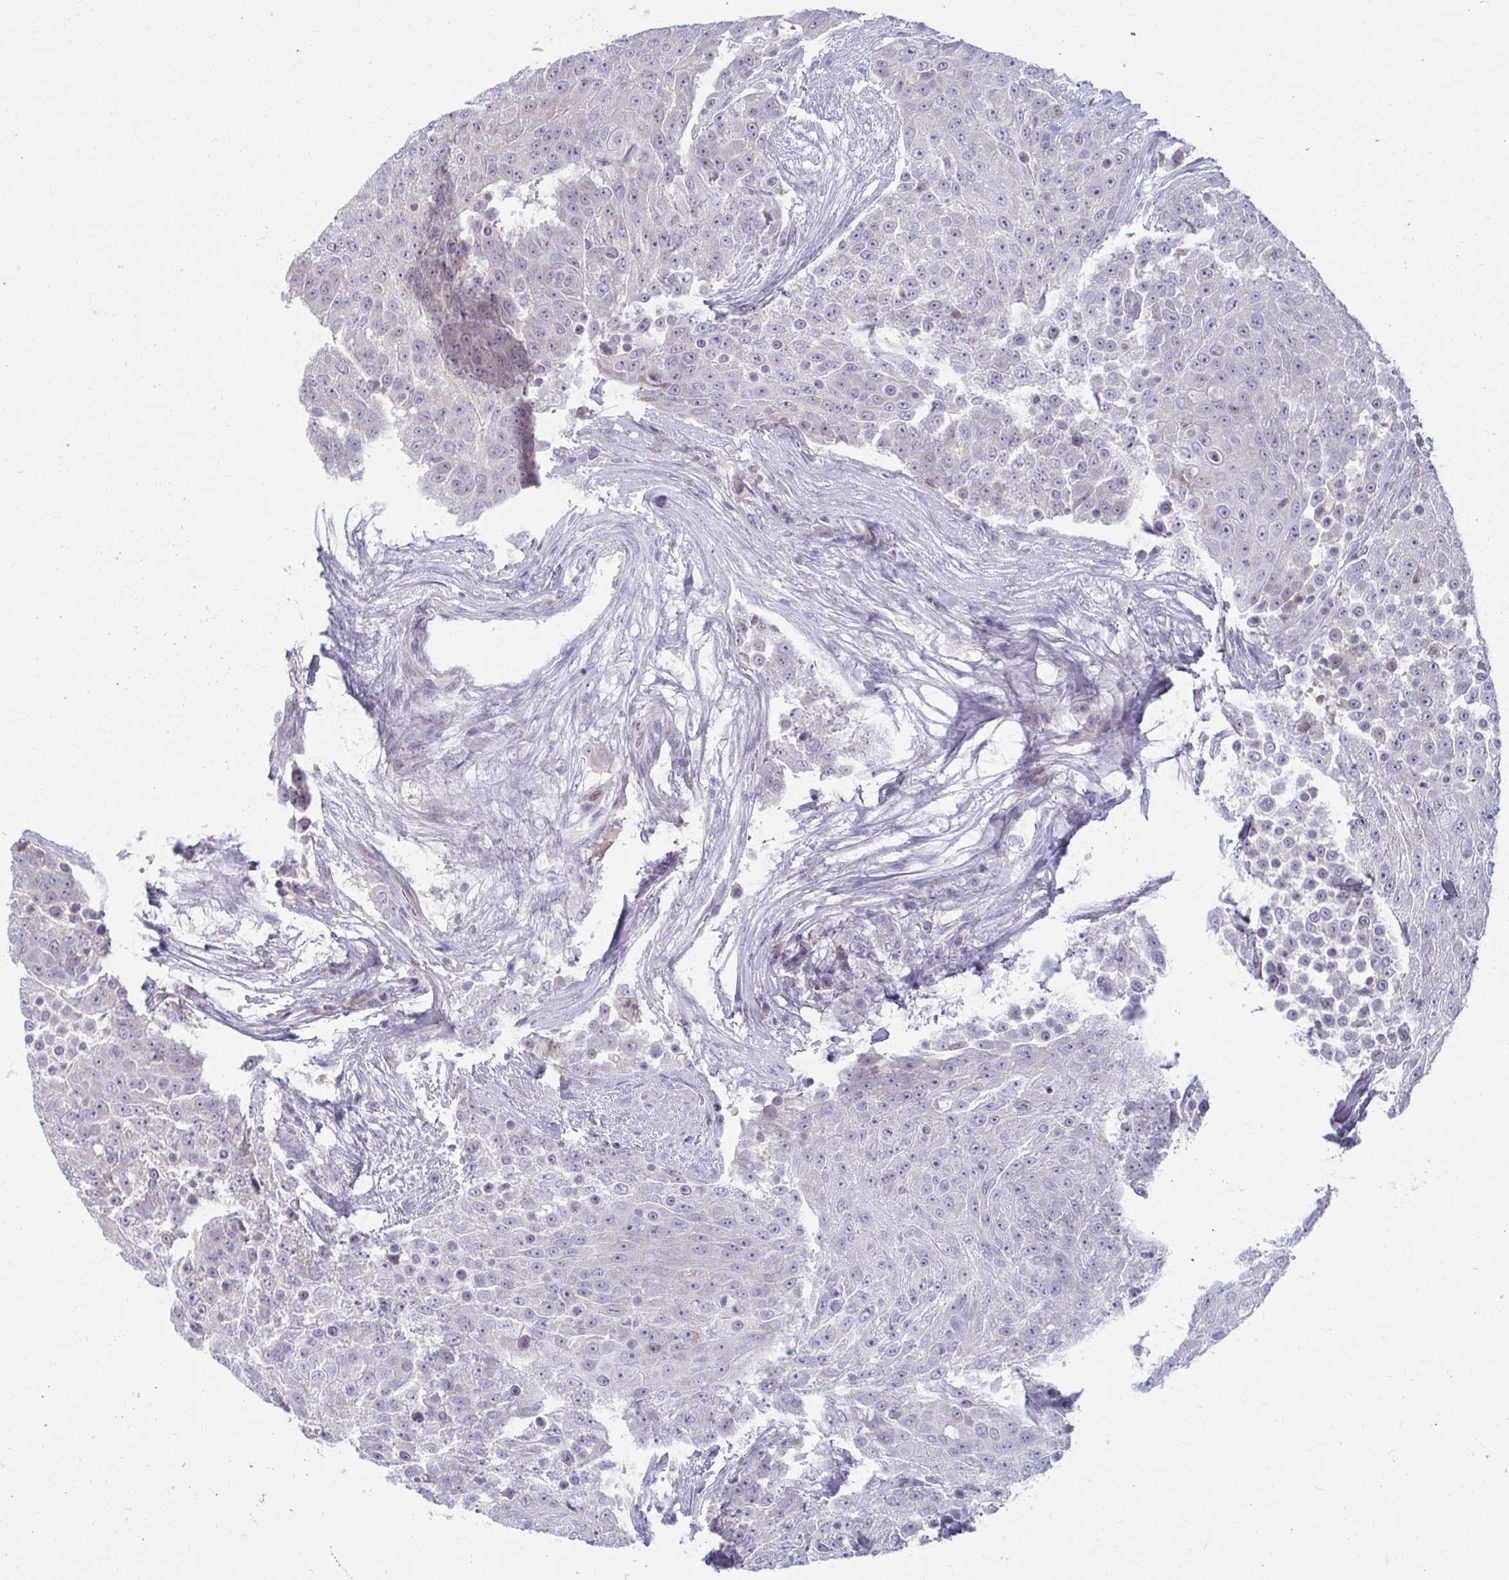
{"staining": {"intensity": "negative", "quantity": "none", "location": "none"}, "tissue": "urothelial cancer", "cell_type": "Tumor cells", "image_type": "cancer", "snomed": [{"axis": "morphology", "description": "Urothelial carcinoma, High grade"}, {"axis": "topography", "description": "Urinary bladder"}], "caption": "Urothelial cancer was stained to show a protein in brown. There is no significant staining in tumor cells. (Stains: DAB (3,3'-diaminobenzidine) IHC with hematoxylin counter stain, Microscopy: brightfield microscopy at high magnification).", "gene": "RNASEH1", "patient": {"sex": "female", "age": 63}}